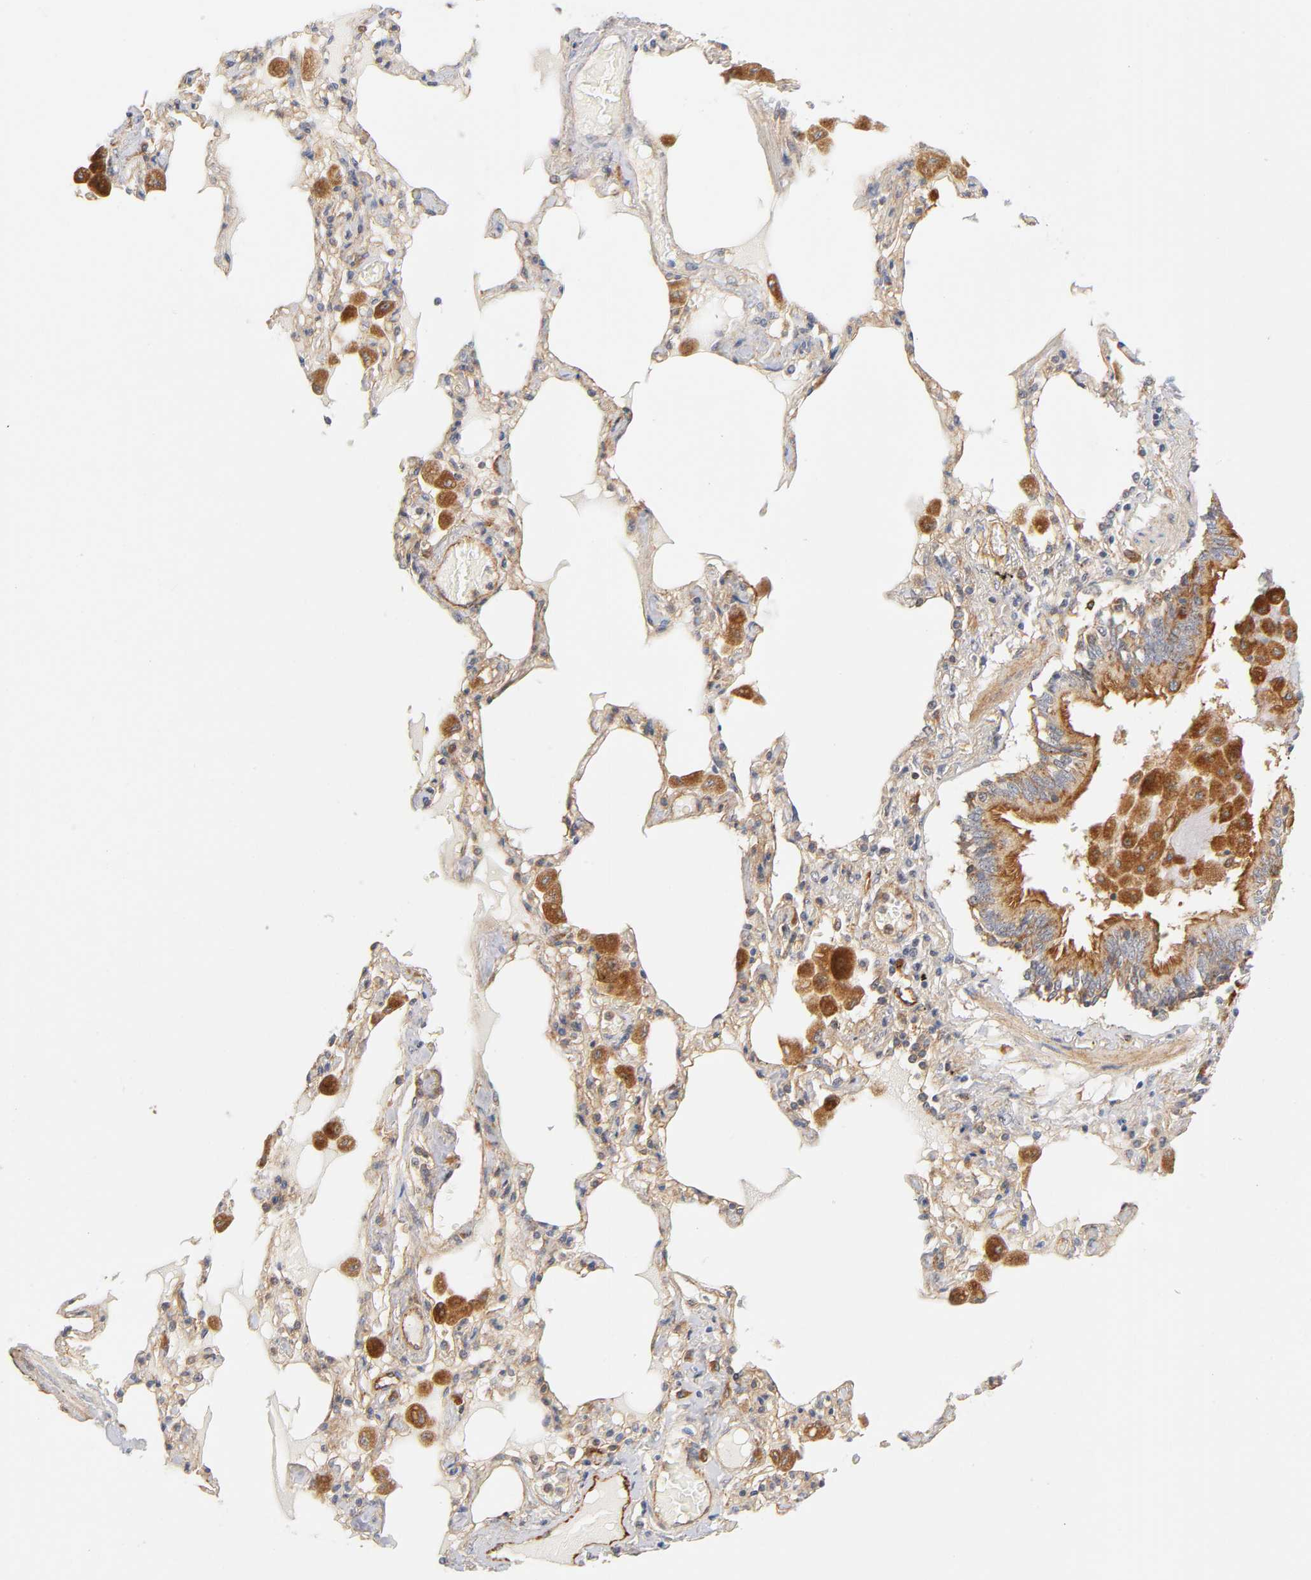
{"staining": {"intensity": "strong", "quantity": ">75%", "location": "cytoplasmic/membranous"}, "tissue": "bronchus", "cell_type": "Respiratory epithelial cells", "image_type": "normal", "snomed": [{"axis": "morphology", "description": "Normal tissue, NOS"}, {"axis": "morphology", "description": "Squamous cell carcinoma, NOS"}, {"axis": "topography", "description": "Bronchus"}, {"axis": "topography", "description": "Lung"}], "caption": "Protein expression analysis of normal bronchus shows strong cytoplasmic/membranous expression in approximately >75% of respiratory epithelial cells.", "gene": "PLD1", "patient": {"sex": "female", "age": 47}}